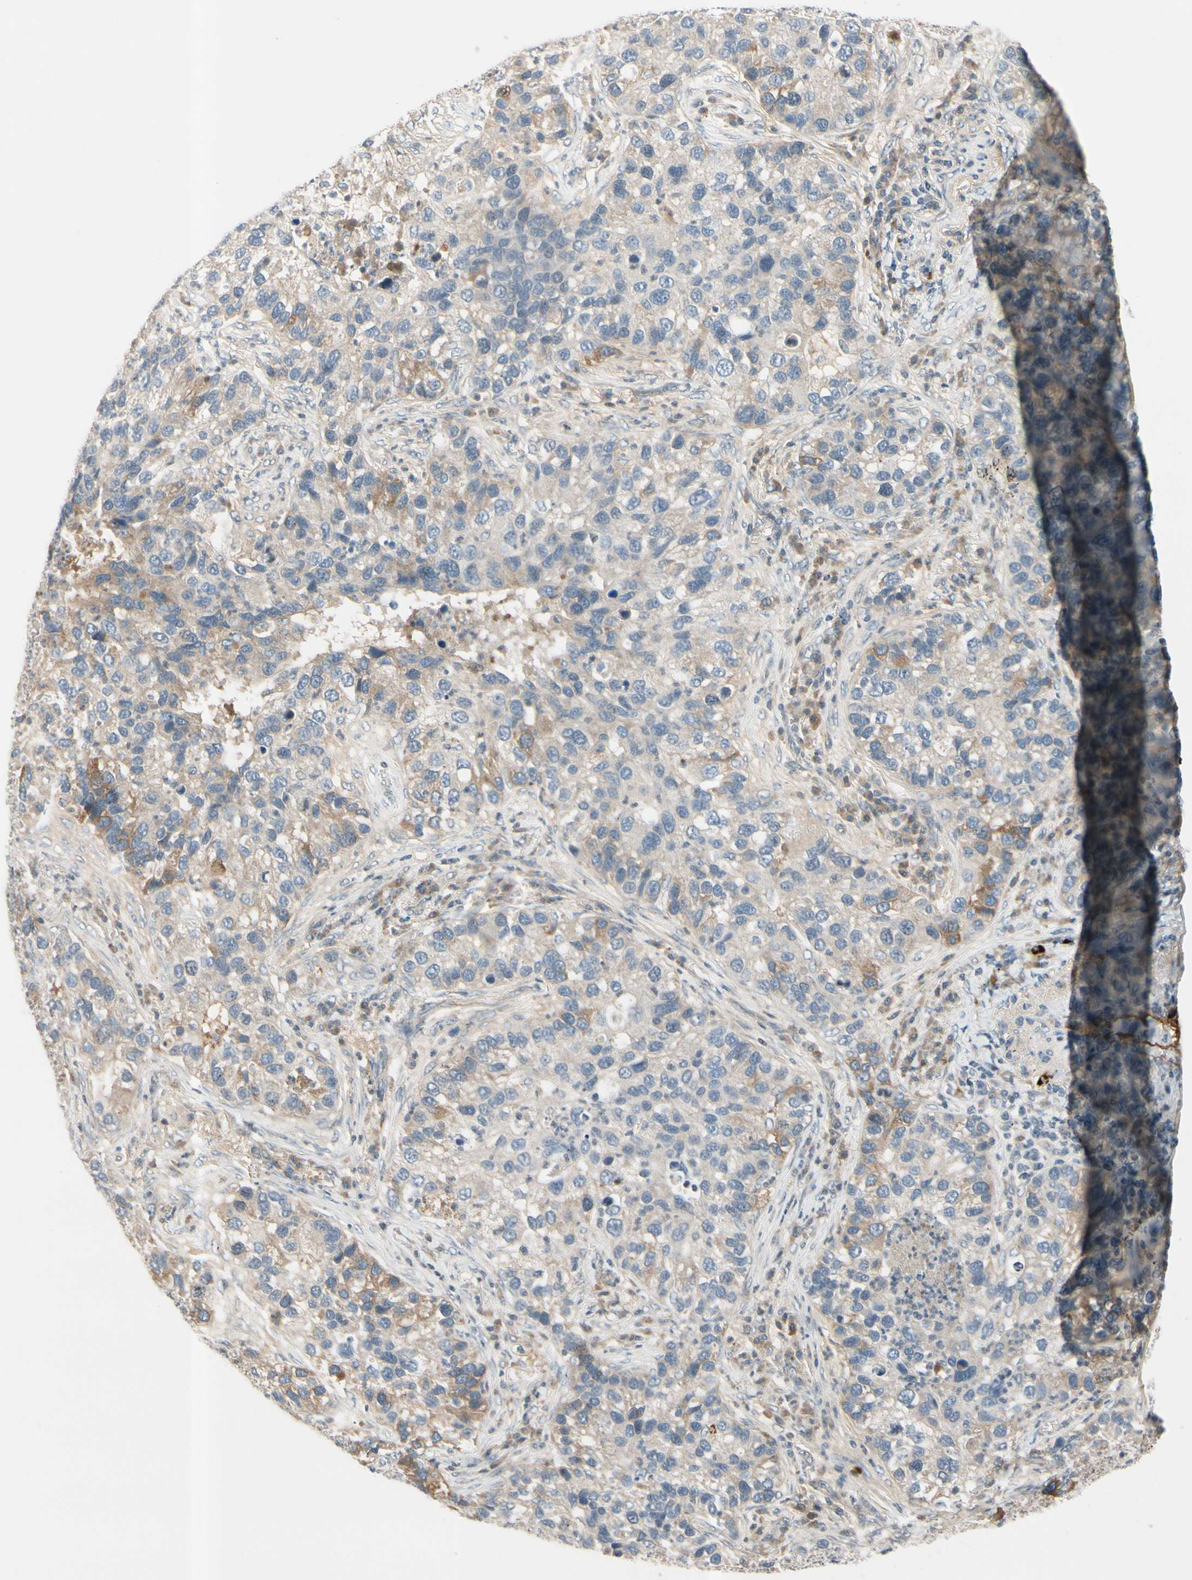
{"staining": {"intensity": "weak", "quantity": "25%-75%", "location": "cytoplasmic/membranous"}, "tissue": "lung cancer", "cell_type": "Tumor cells", "image_type": "cancer", "snomed": [{"axis": "morphology", "description": "Normal tissue, NOS"}, {"axis": "morphology", "description": "Adenocarcinoma, NOS"}, {"axis": "topography", "description": "Bronchus"}, {"axis": "topography", "description": "Lung"}], "caption": "This is a histology image of immunohistochemistry (IHC) staining of lung cancer, which shows weak expression in the cytoplasmic/membranous of tumor cells.", "gene": "ICAM5", "patient": {"sex": "male", "age": 54}}